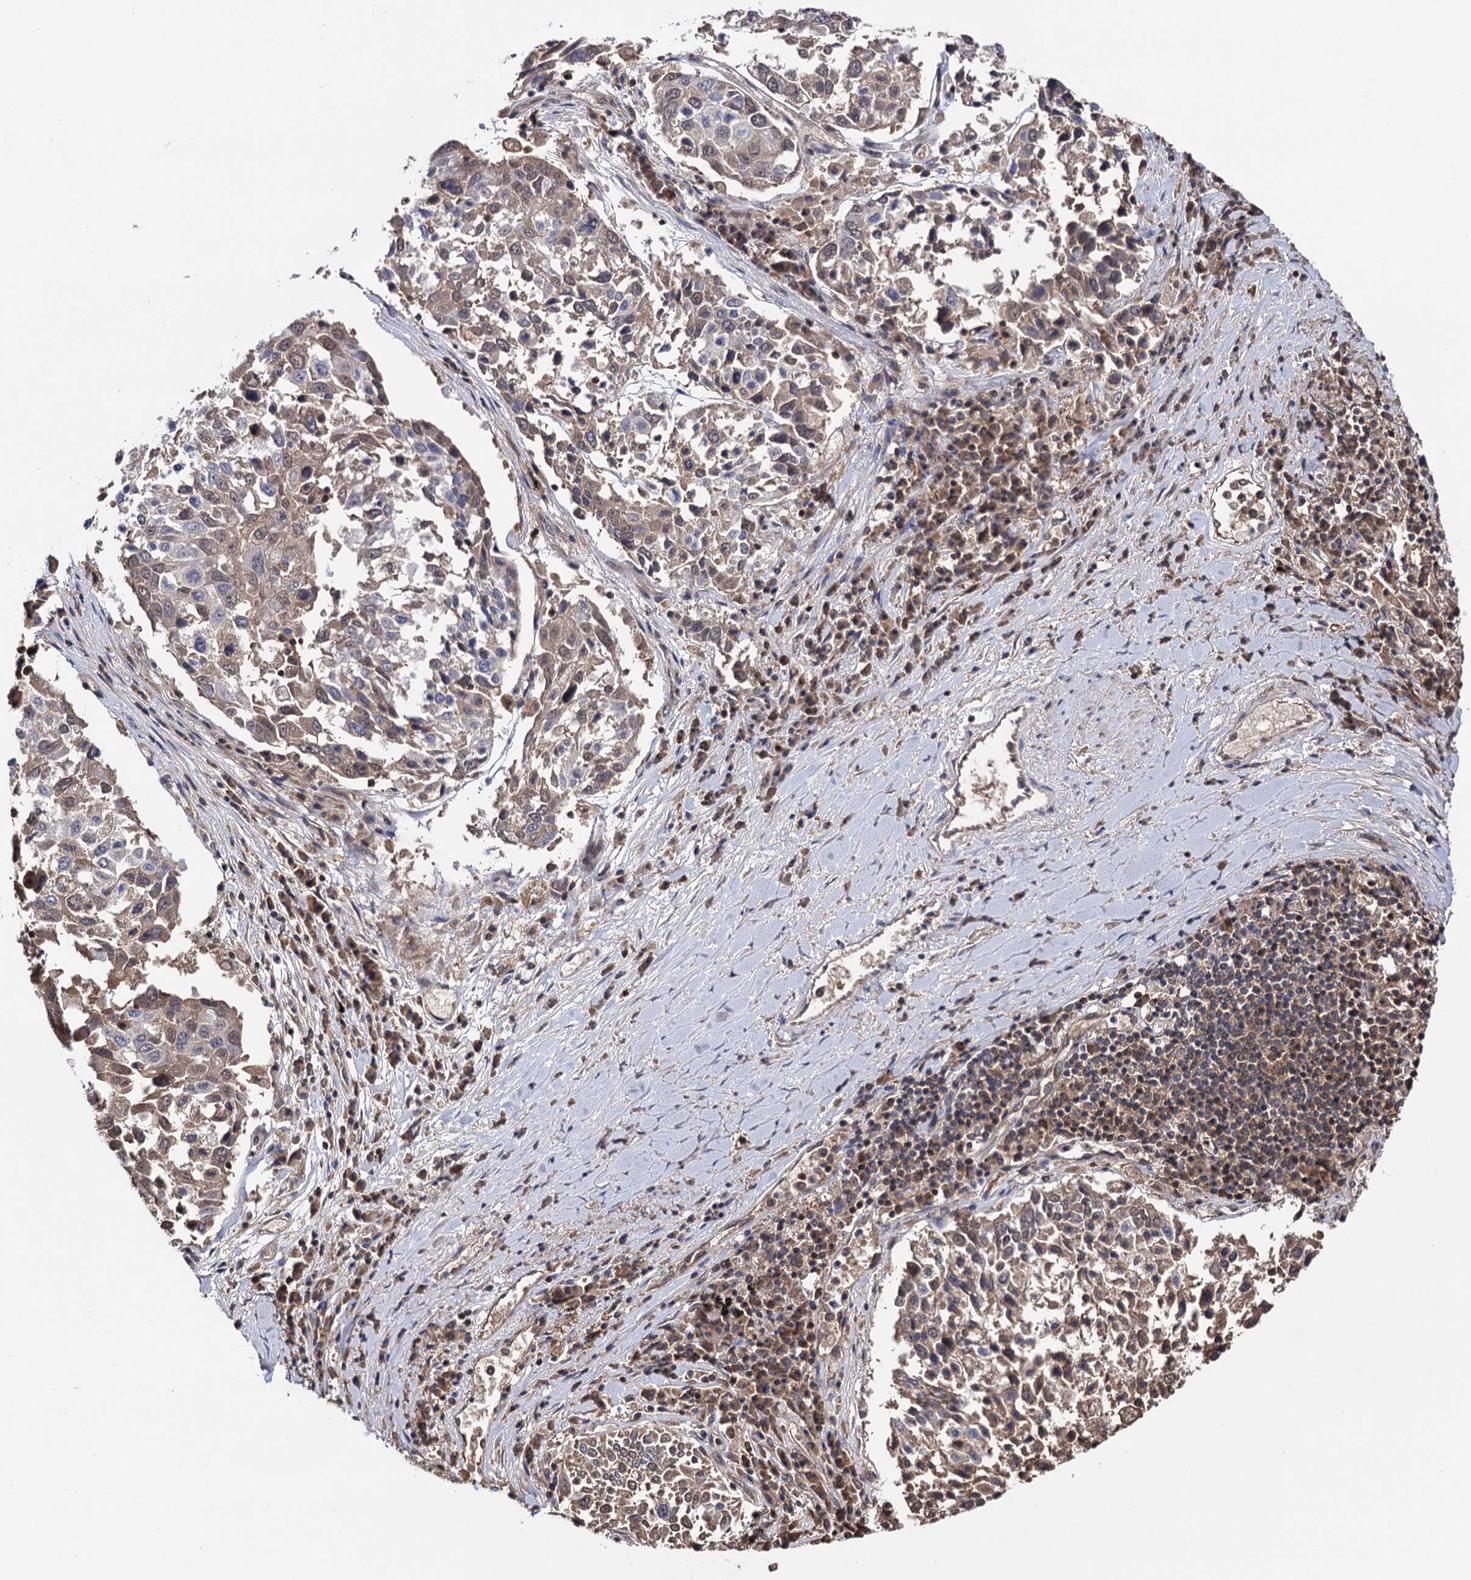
{"staining": {"intensity": "moderate", "quantity": "25%-75%", "location": "cytoplasmic/membranous,nuclear"}, "tissue": "lung cancer", "cell_type": "Tumor cells", "image_type": "cancer", "snomed": [{"axis": "morphology", "description": "Squamous cell carcinoma, NOS"}, {"axis": "topography", "description": "Lung"}], "caption": "Approximately 25%-75% of tumor cells in lung squamous cell carcinoma reveal moderate cytoplasmic/membranous and nuclear protein expression as visualized by brown immunohistochemical staining.", "gene": "MICAL2", "patient": {"sex": "male", "age": 65}}